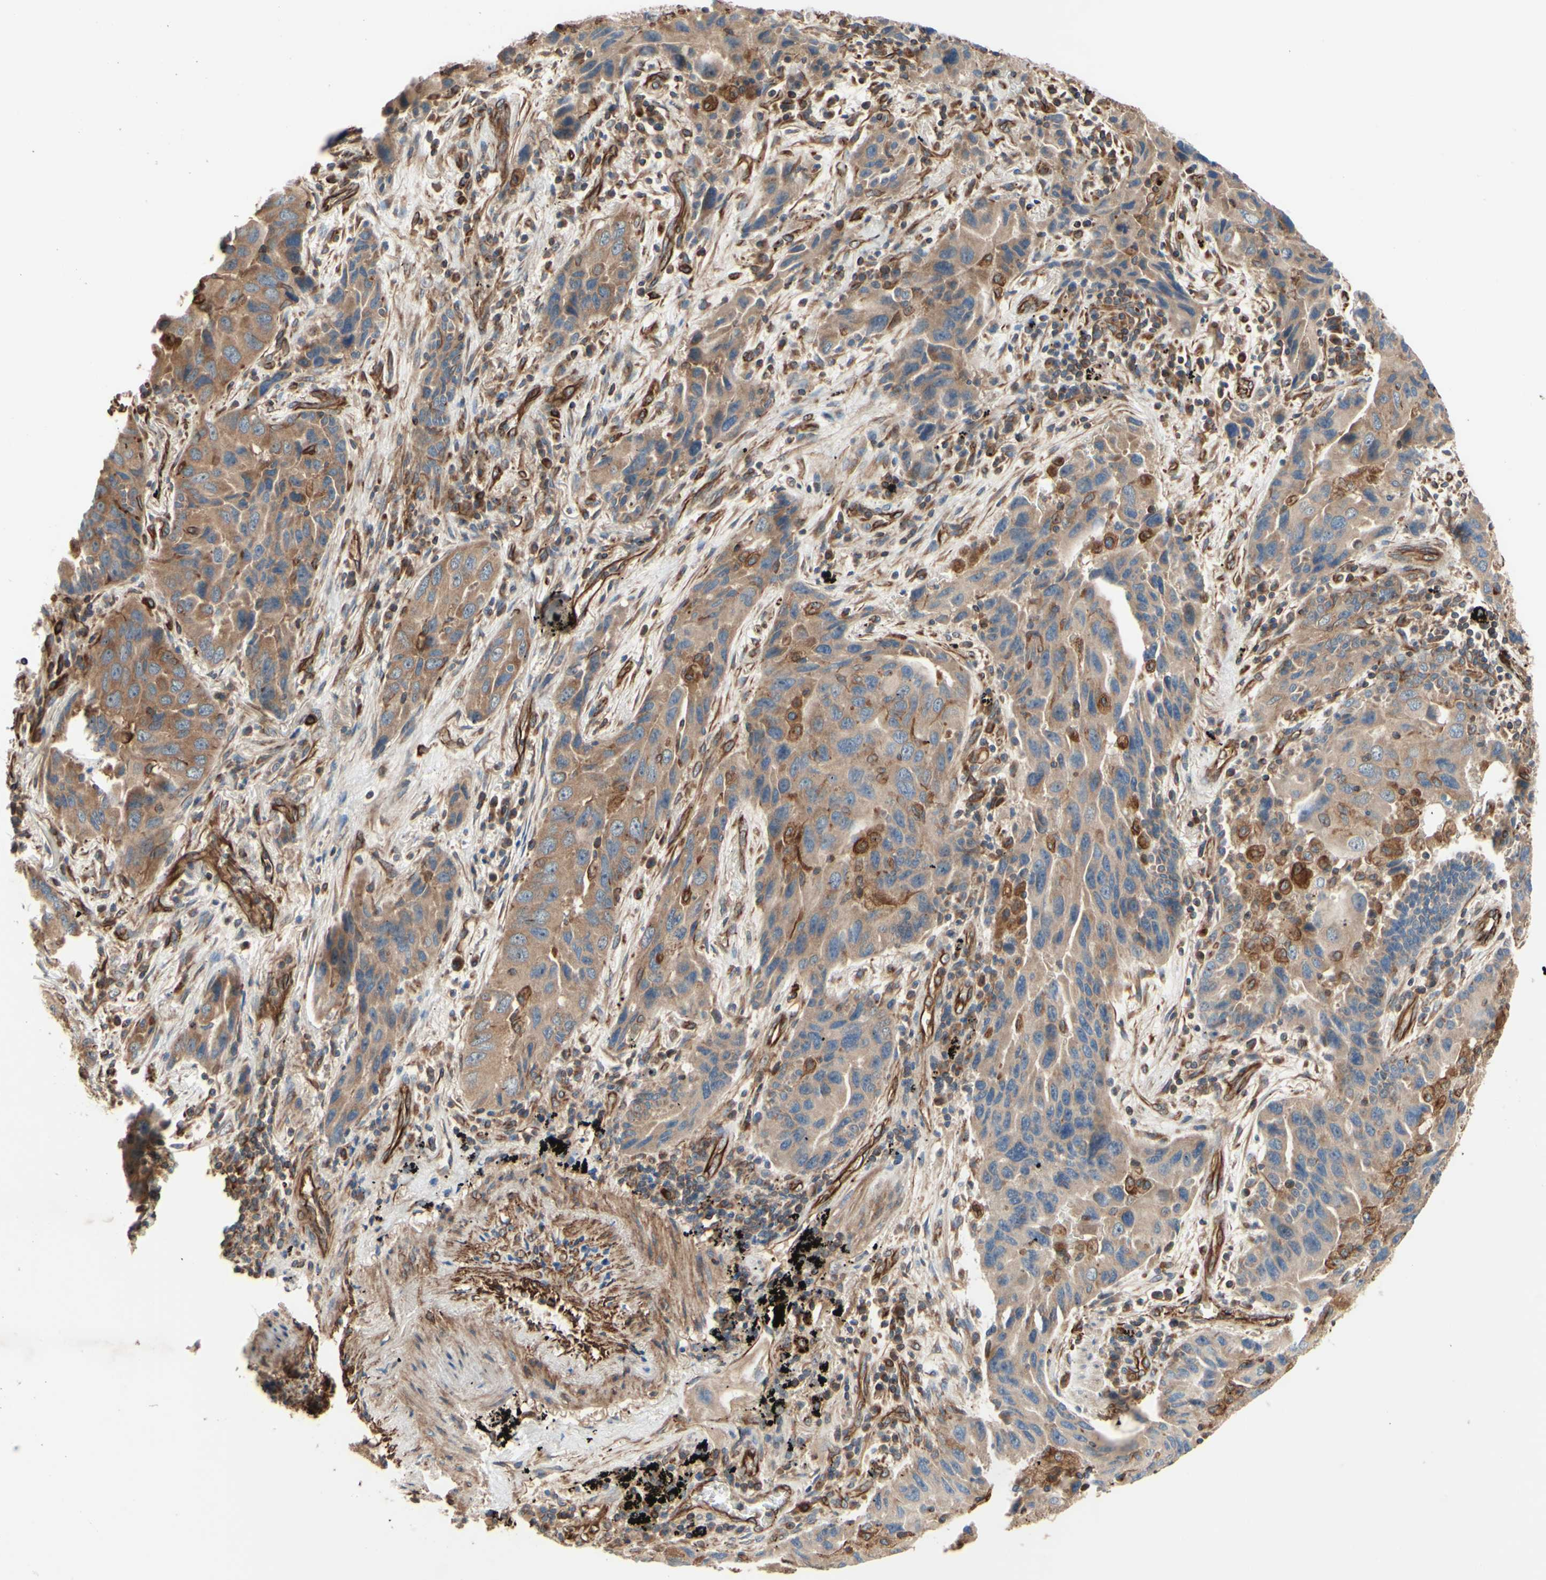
{"staining": {"intensity": "weak", "quantity": ">75%", "location": "cytoplasmic/membranous"}, "tissue": "lung cancer", "cell_type": "Tumor cells", "image_type": "cancer", "snomed": [{"axis": "morphology", "description": "Adenocarcinoma, NOS"}, {"axis": "topography", "description": "Lung"}], "caption": "The immunohistochemical stain labels weak cytoplasmic/membranous expression in tumor cells of lung cancer tissue.", "gene": "TRAF2", "patient": {"sex": "female", "age": 65}}